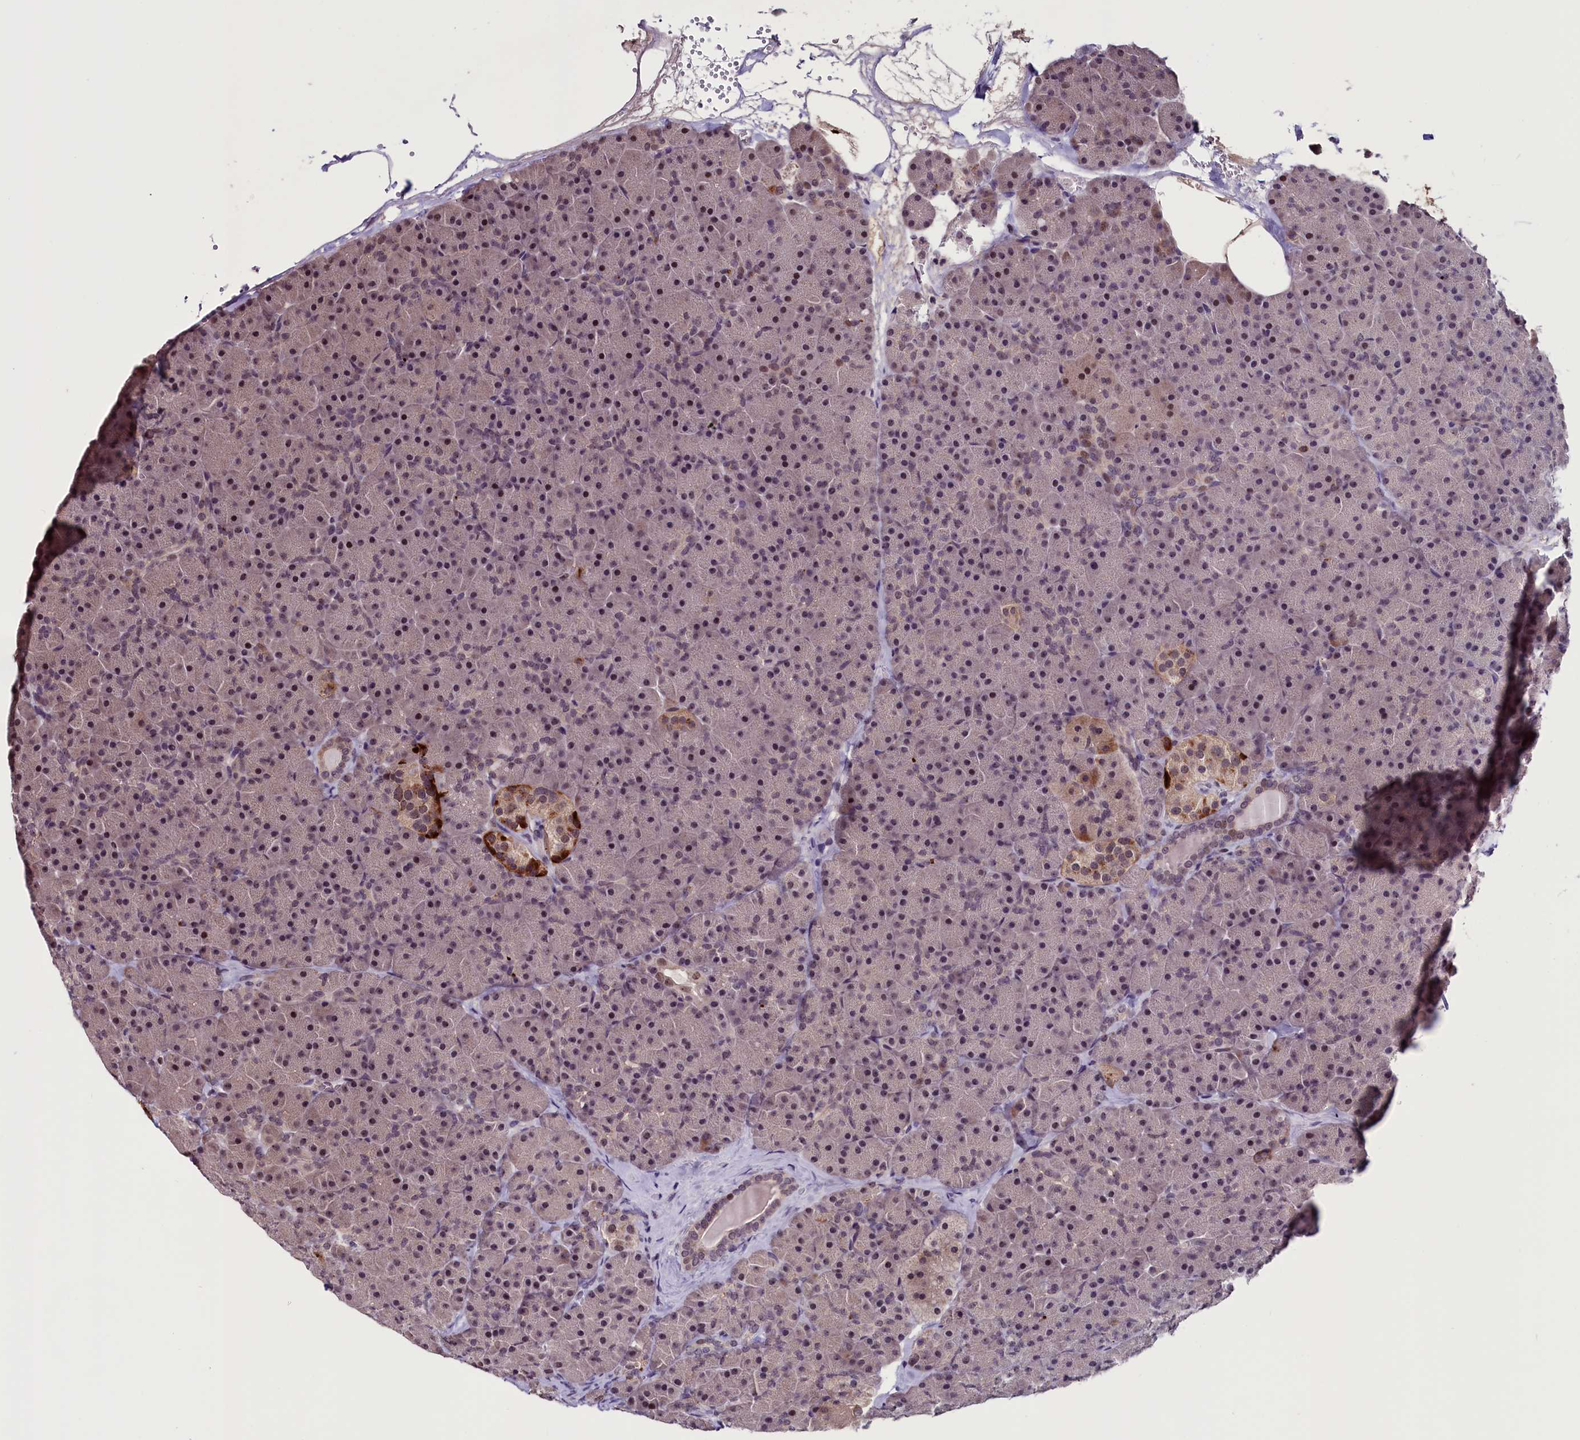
{"staining": {"intensity": "moderate", "quantity": ">75%", "location": "cytoplasmic/membranous,nuclear"}, "tissue": "pancreas", "cell_type": "Exocrine glandular cells", "image_type": "normal", "snomed": [{"axis": "morphology", "description": "Normal tissue, NOS"}, {"axis": "topography", "description": "Pancreas"}], "caption": "Immunohistochemistry histopathology image of unremarkable pancreas: human pancreas stained using IHC shows medium levels of moderate protein expression localized specifically in the cytoplasmic/membranous,nuclear of exocrine glandular cells, appearing as a cytoplasmic/membranous,nuclear brown color.", "gene": "RNMT", "patient": {"sex": "male", "age": 36}}